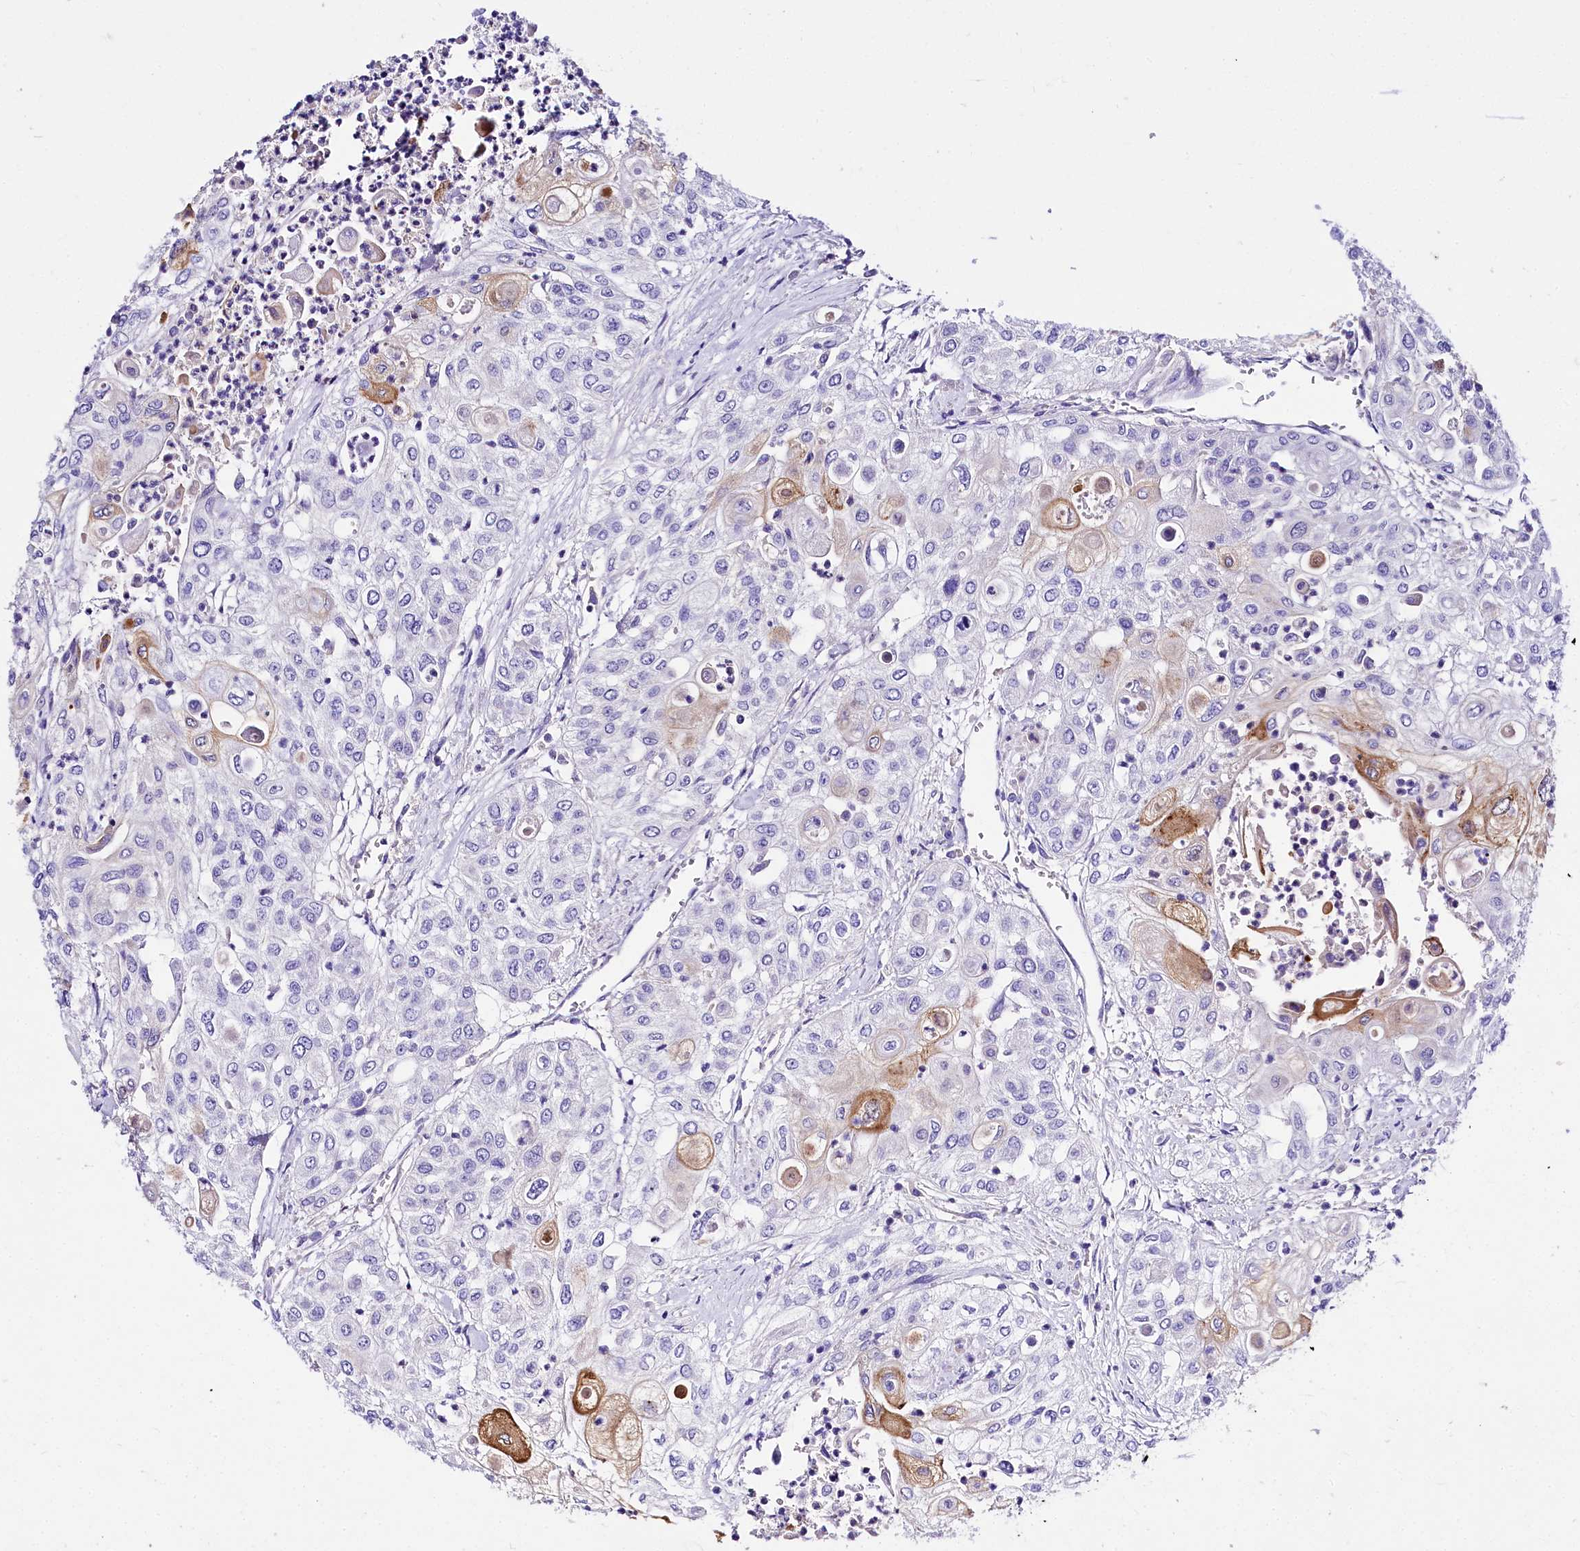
{"staining": {"intensity": "moderate", "quantity": "<25%", "location": "cytoplasmic/membranous"}, "tissue": "urothelial cancer", "cell_type": "Tumor cells", "image_type": "cancer", "snomed": [{"axis": "morphology", "description": "Urothelial carcinoma, High grade"}, {"axis": "topography", "description": "Urinary bladder"}], "caption": "High-grade urothelial carcinoma was stained to show a protein in brown. There is low levels of moderate cytoplasmic/membranous expression in about <25% of tumor cells.", "gene": "A2ML1", "patient": {"sex": "female", "age": 79}}